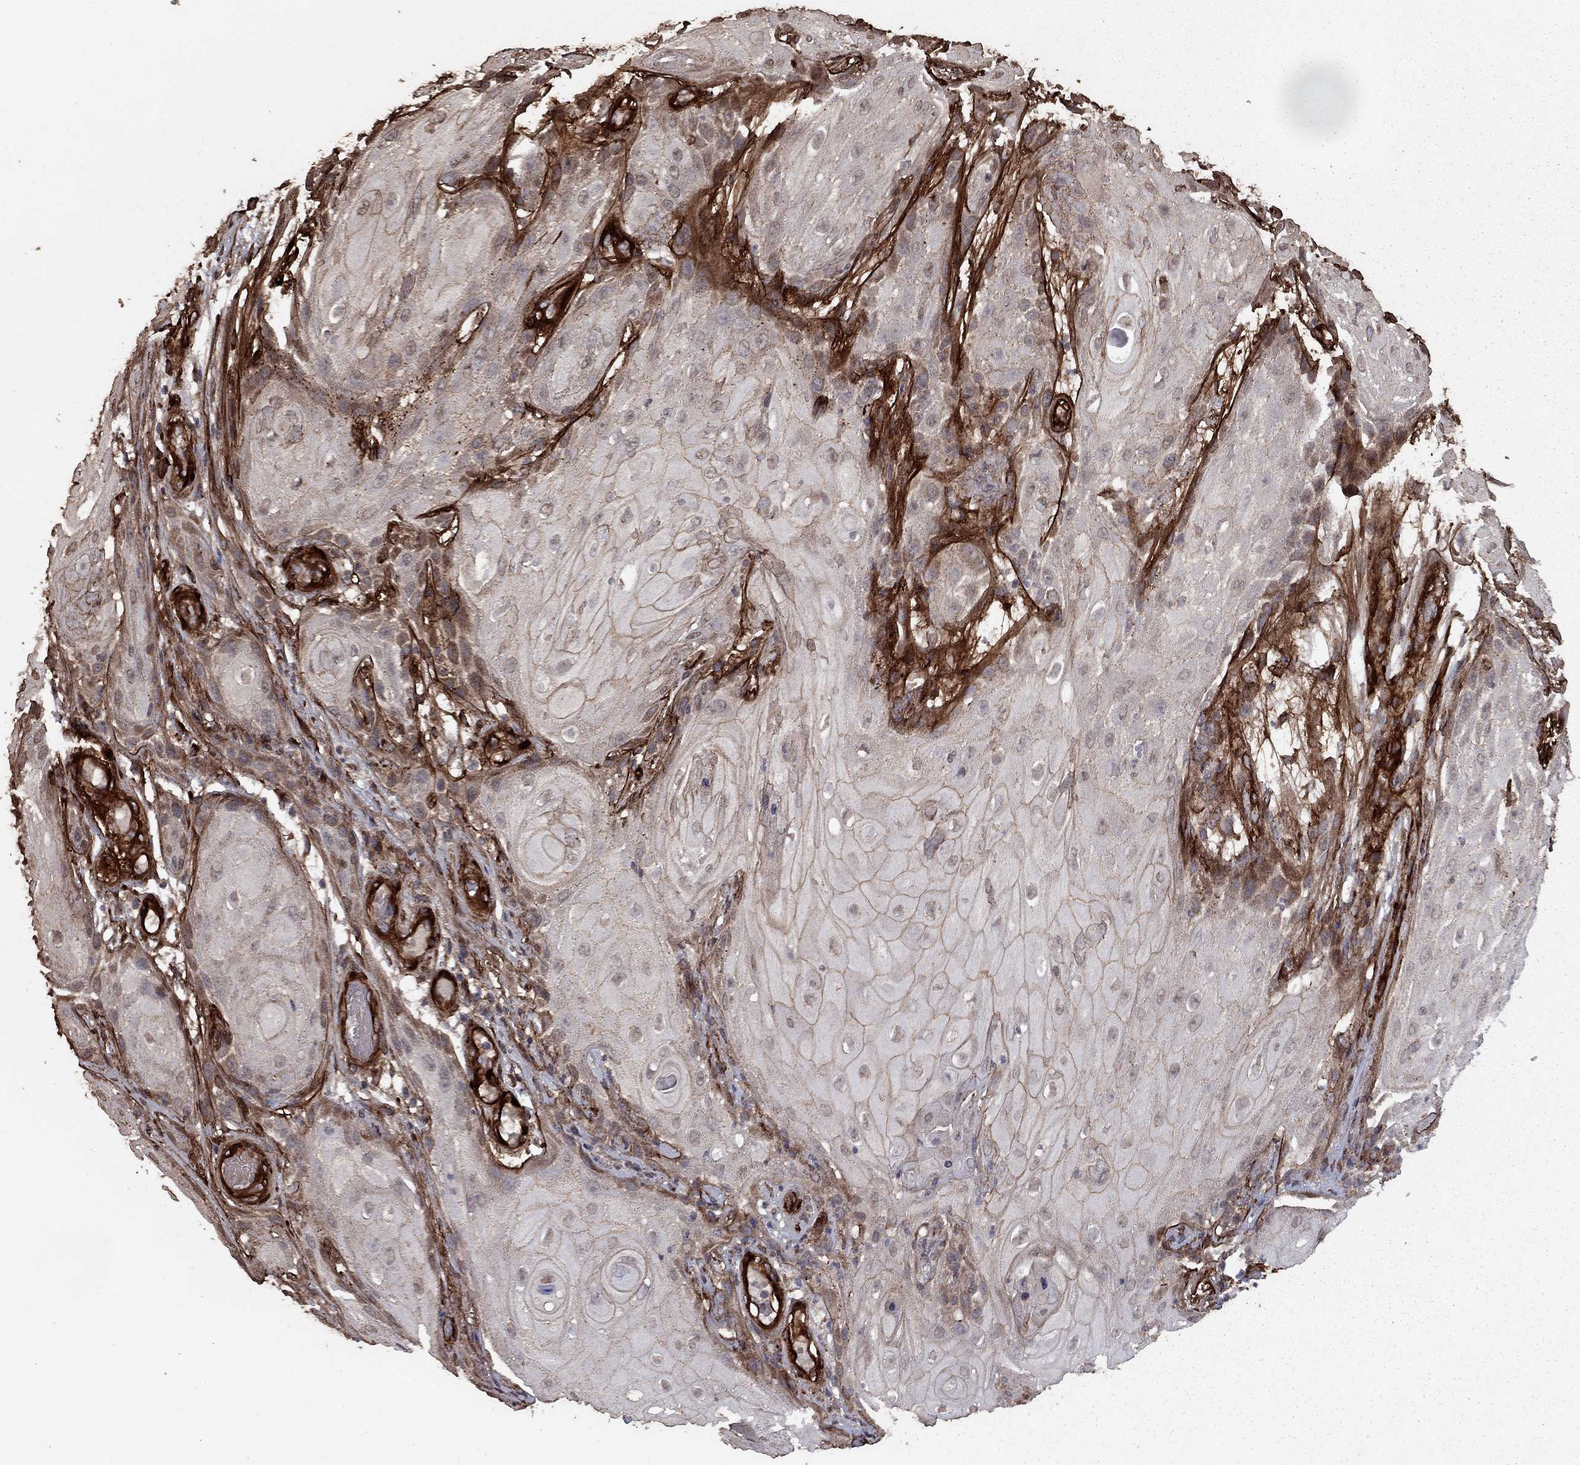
{"staining": {"intensity": "weak", "quantity": "25%-75%", "location": "cytoplasmic/membranous"}, "tissue": "skin cancer", "cell_type": "Tumor cells", "image_type": "cancer", "snomed": [{"axis": "morphology", "description": "Squamous cell carcinoma, NOS"}, {"axis": "topography", "description": "Skin"}], "caption": "This image reveals skin cancer (squamous cell carcinoma) stained with IHC to label a protein in brown. The cytoplasmic/membranous of tumor cells show weak positivity for the protein. Nuclei are counter-stained blue.", "gene": "COL18A1", "patient": {"sex": "male", "age": 62}}